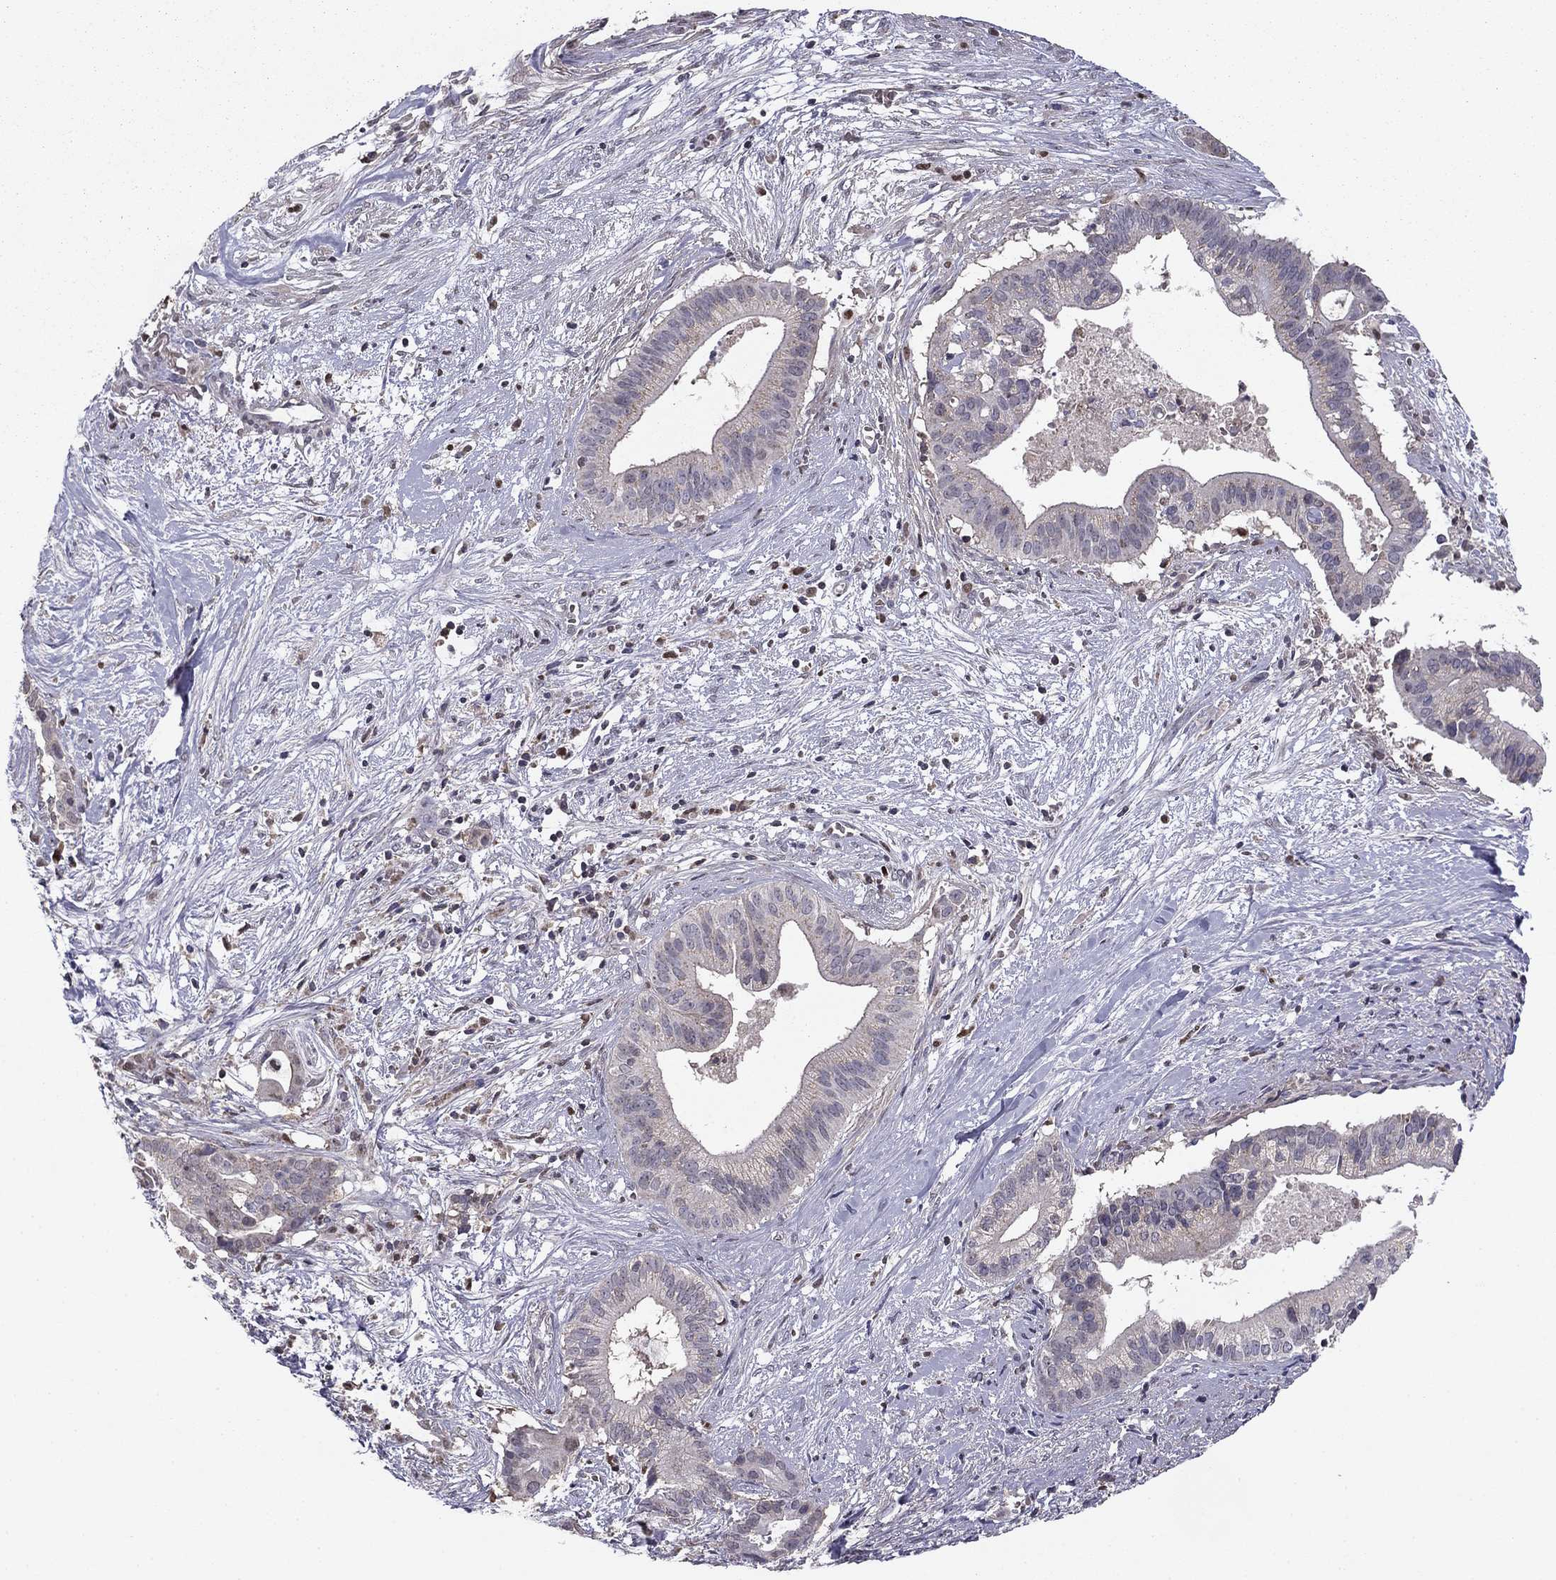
{"staining": {"intensity": "negative", "quantity": "none", "location": "none"}, "tissue": "pancreatic cancer", "cell_type": "Tumor cells", "image_type": "cancer", "snomed": [{"axis": "morphology", "description": "Adenocarcinoma, NOS"}, {"axis": "topography", "description": "Pancreas"}], "caption": "Tumor cells show no significant protein expression in pancreatic adenocarcinoma.", "gene": "HCN1", "patient": {"sex": "male", "age": 61}}